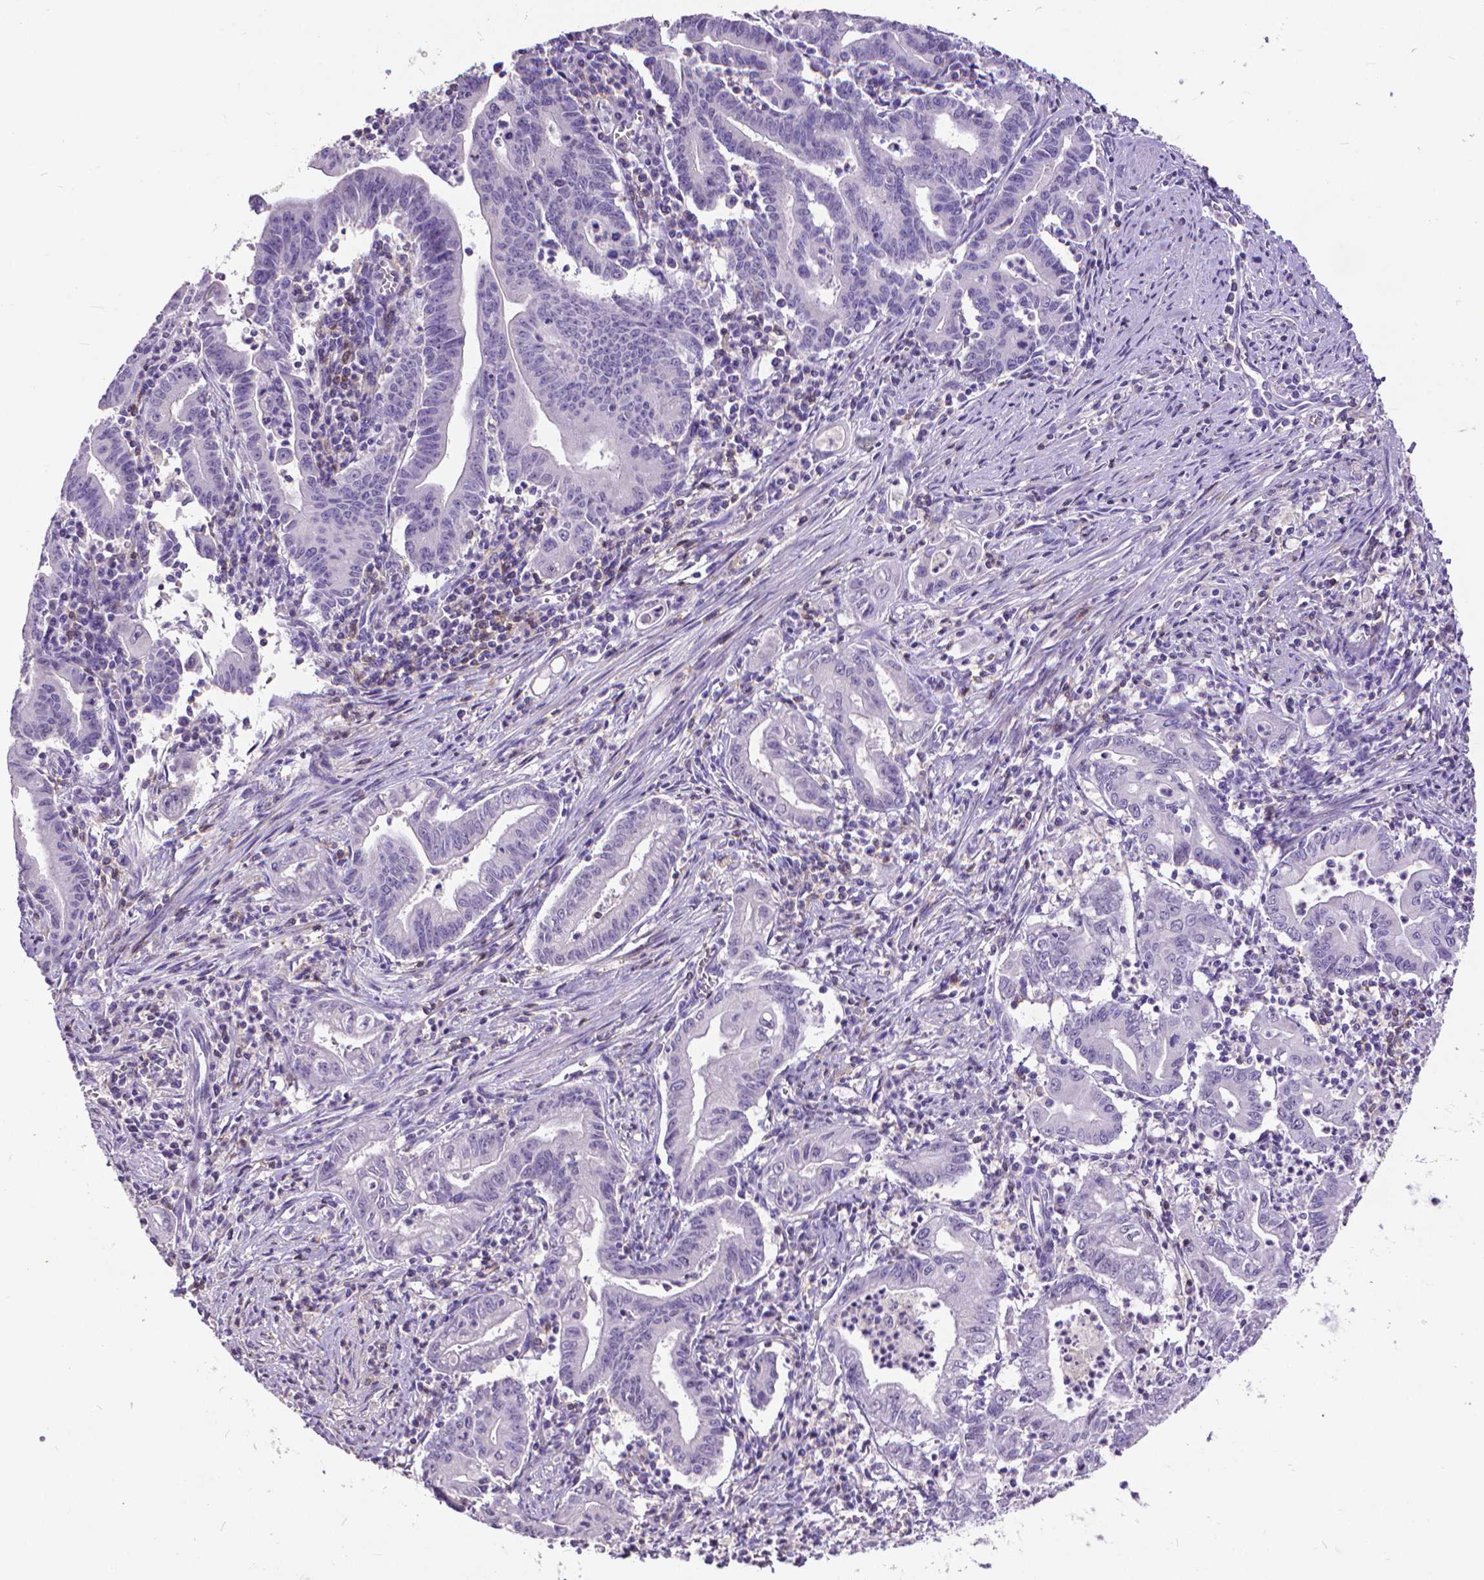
{"staining": {"intensity": "negative", "quantity": "none", "location": "none"}, "tissue": "stomach cancer", "cell_type": "Tumor cells", "image_type": "cancer", "snomed": [{"axis": "morphology", "description": "Adenocarcinoma, NOS"}, {"axis": "topography", "description": "Stomach, upper"}], "caption": "A photomicrograph of human stomach cancer (adenocarcinoma) is negative for staining in tumor cells.", "gene": "CD4", "patient": {"sex": "female", "age": 79}}